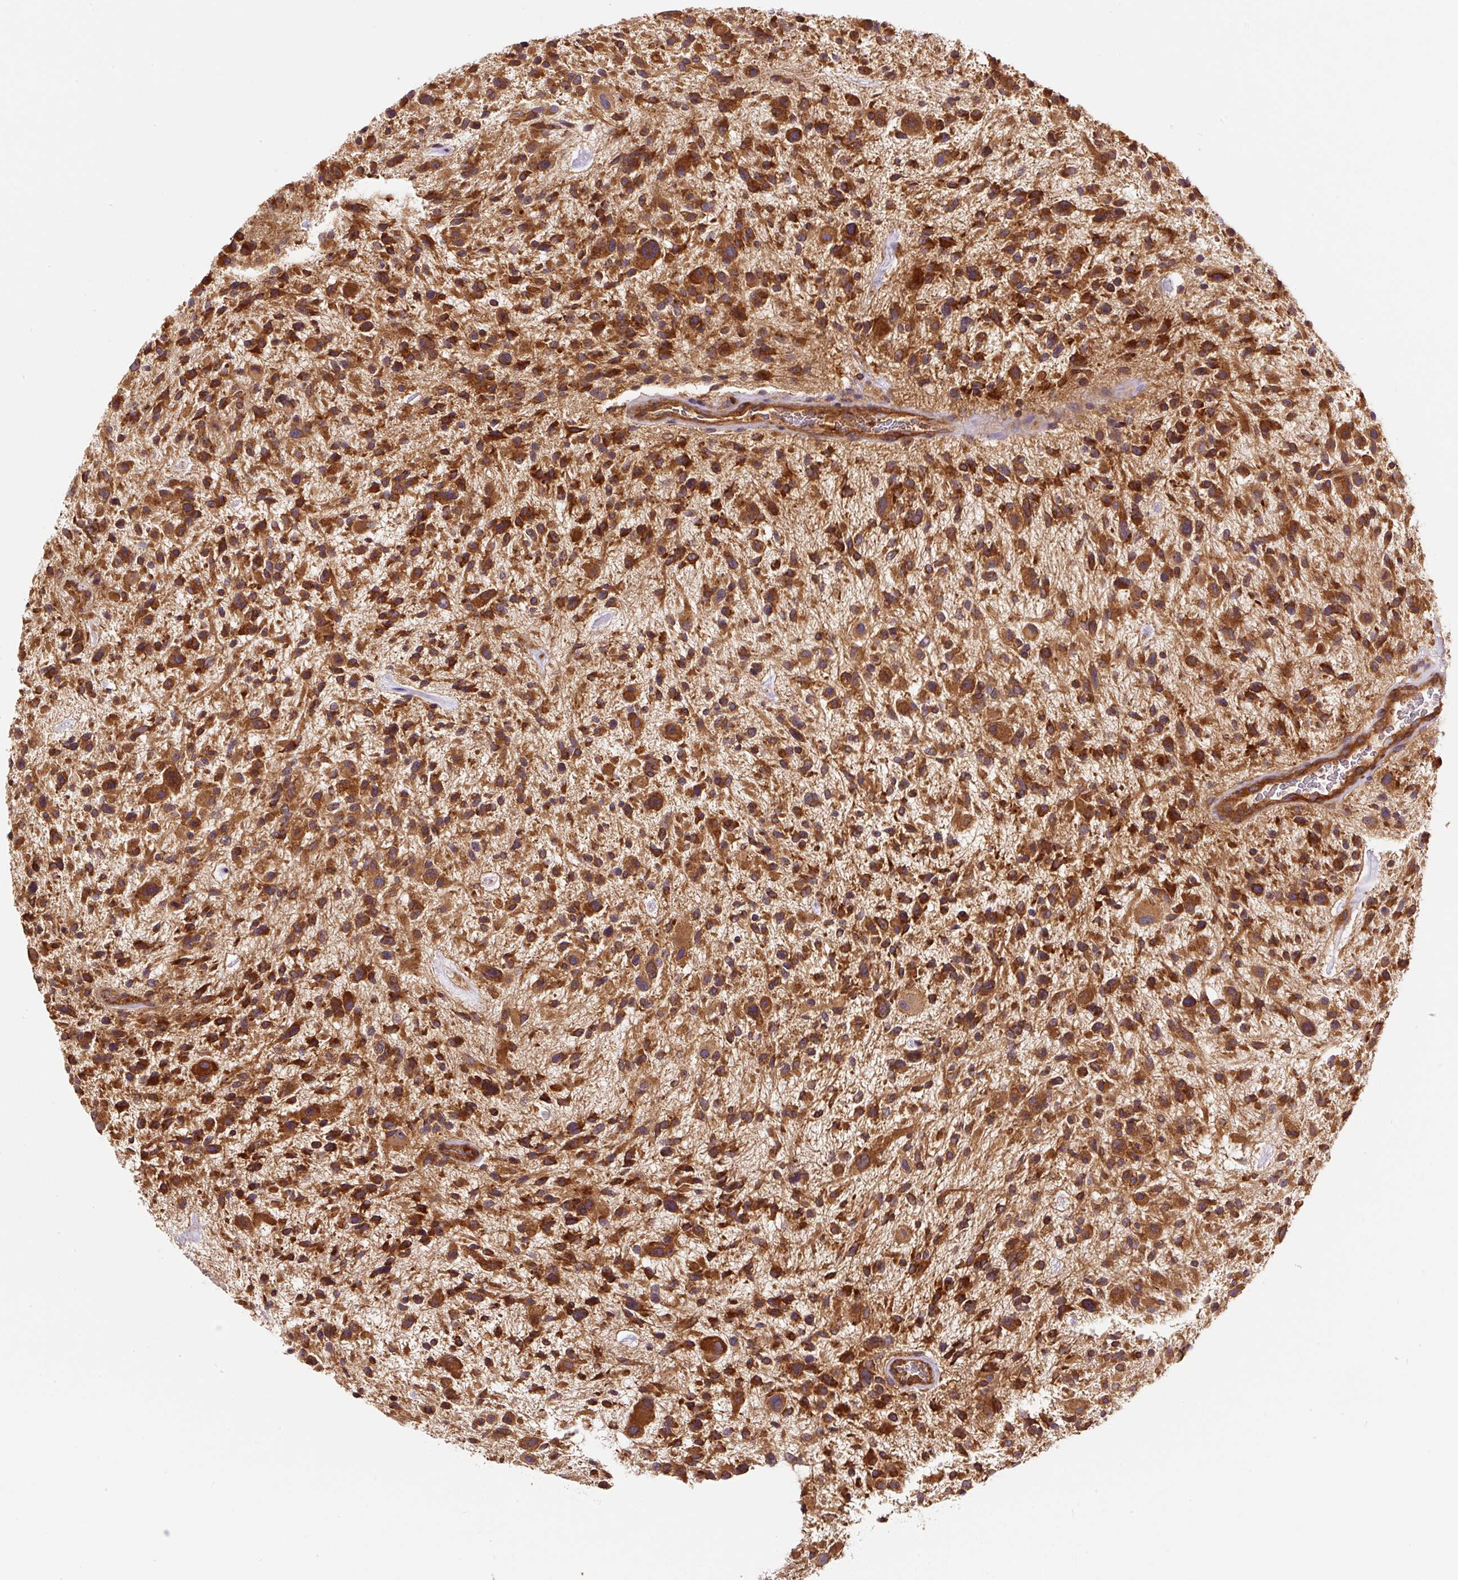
{"staining": {"intensity": "strong", "quantity": ">75%", "location": "cytoplasmic/membranous"}, "tissue": "glioma", "cell_type": "Tumor cells", "image_type": "cancer", "snomed": [{"axis": "morphology", "description": "Glioma, malignant, High grade"}, {"axis": "topography", "description": "Brain"}], "caption": "Glioma stained for a protein (brown) exhibits strong cytoplasmic/membranous positive staining in approximately >75% of tumor cells.", "gene": "EIF2S2", "patient": {"sex": "male", "age": 47}}